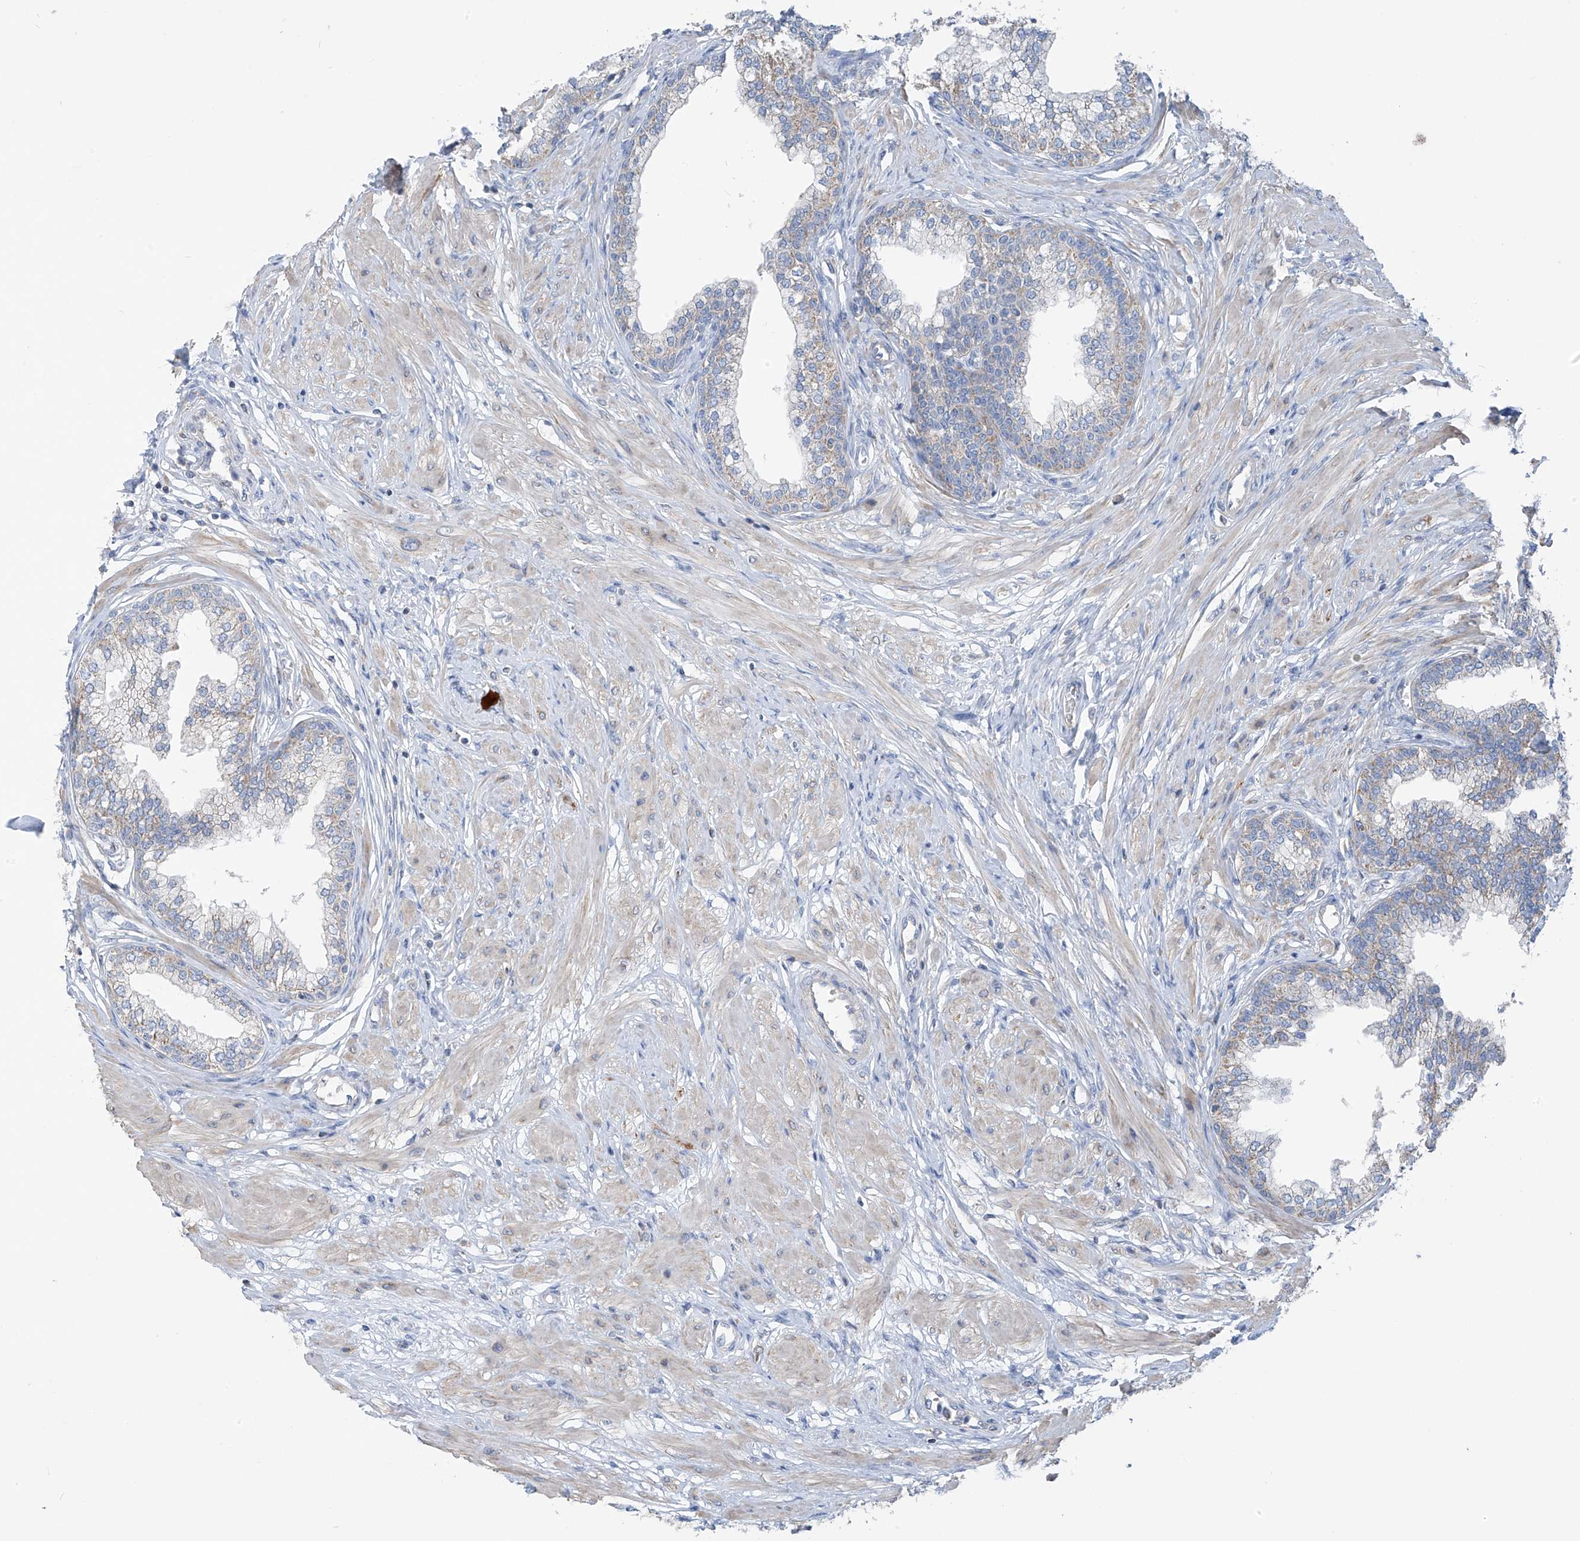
{"staining": {"intensity": "weak", "quantity": "<25%", "location": "cytoplasmic/membranous"}, "tissue": "prostate", "cell_type": "Glandular cells", "image_type": "normal", "snomed": [{"axis": "morphology", "description": "Normal tissue, NOS"}, {"axis": "morphology", "description": "Urothelial carcinoma, Low grade"}, {"axis": "topography", "description": "Urinary bladder"}, {"axis": "topography", "description": "Prostate"}], "caption": "A micrograph of human prostate is negative for staining in glandular cells. (DAB IHC, high magnification).", "gene": "SYN3", "patient": {"sex": "male", "age": 60}}